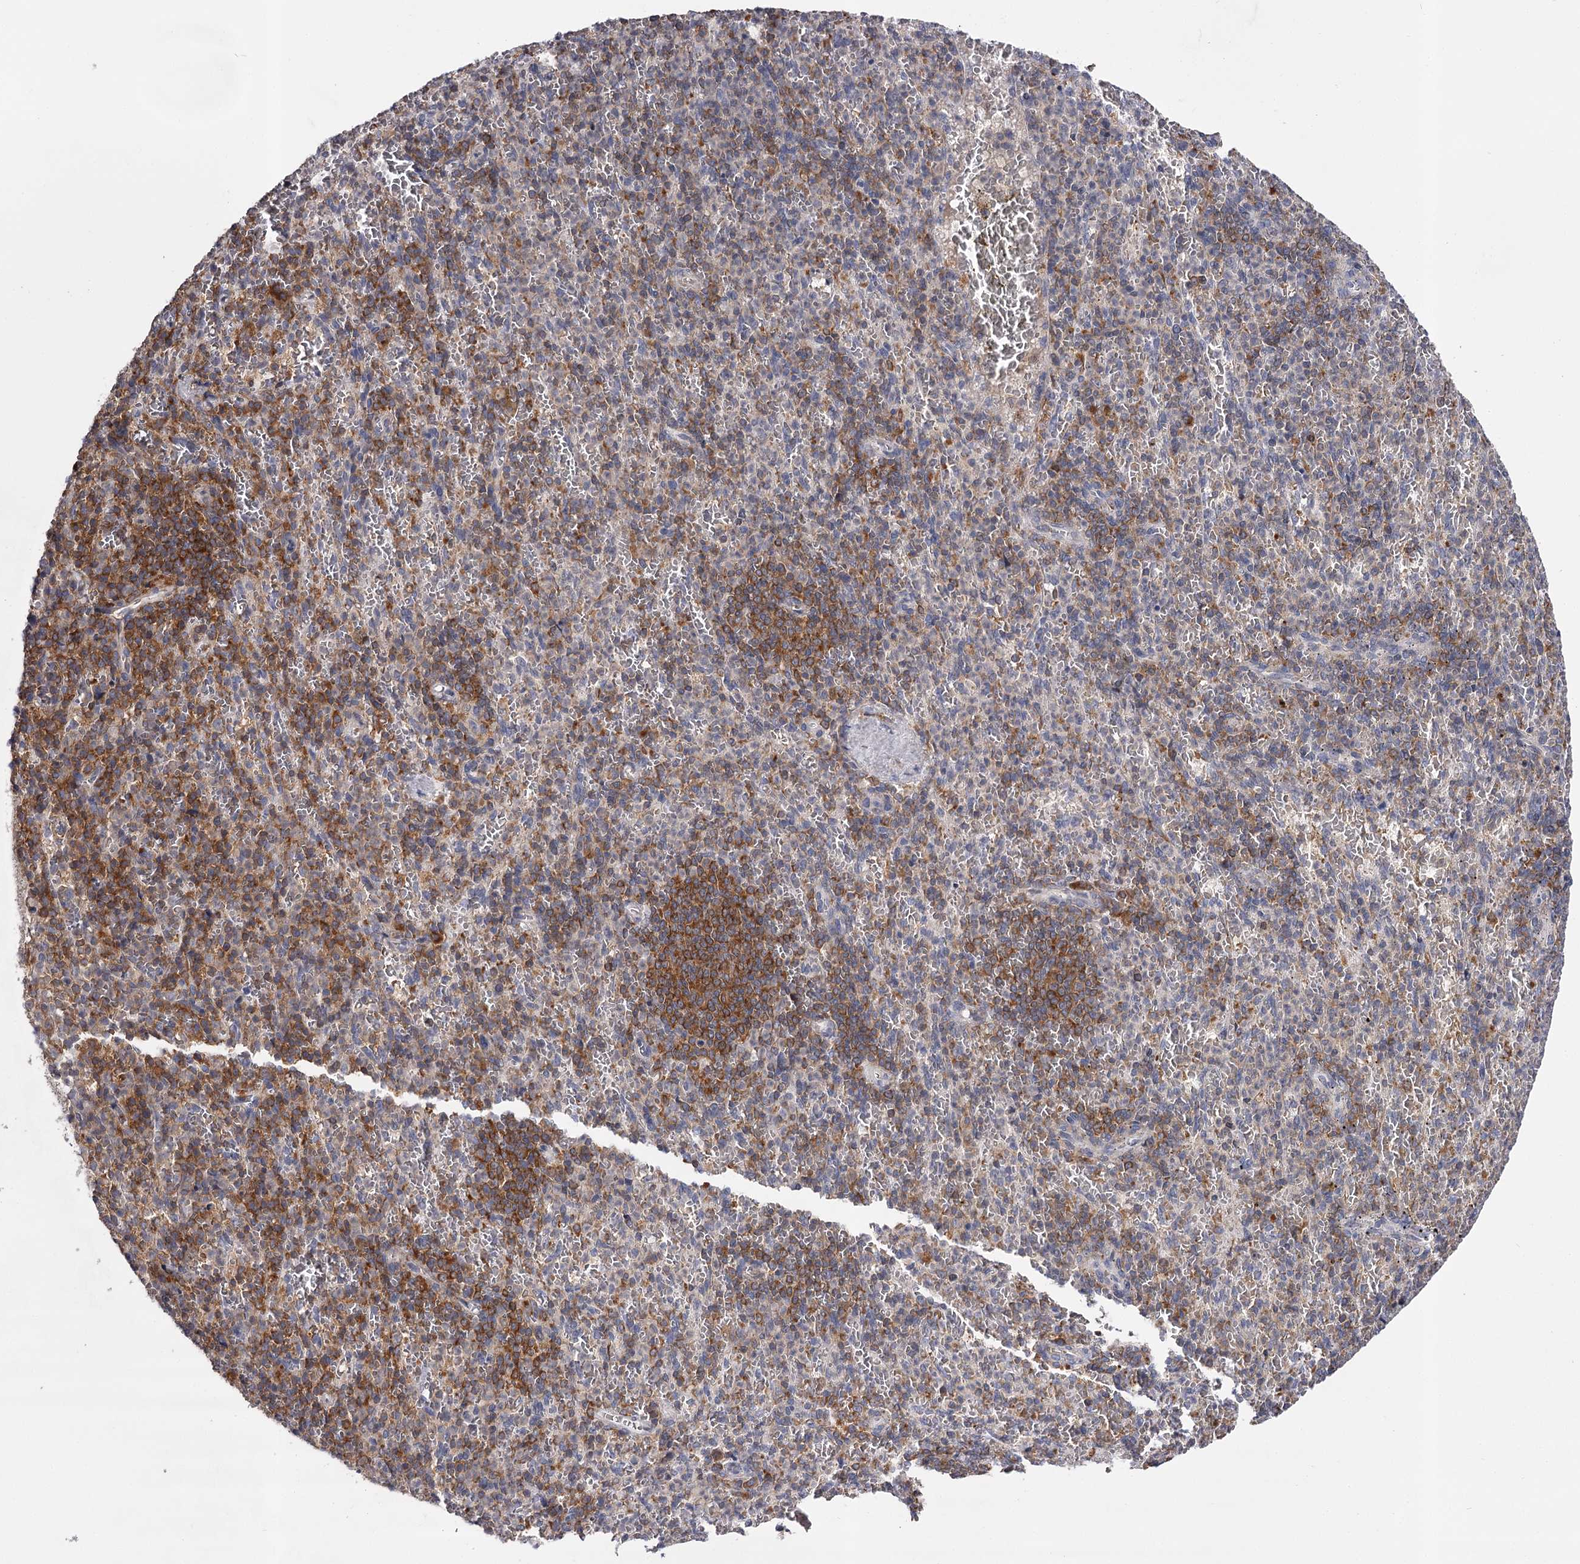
{"staining": {"intensity": "moderate", "quantity": "<25%", "location": "cytoplasmic/membranous"}, "tissue": "spleen", "cell_type": "Cells in red pulp", "image_type": "normal", "snomed": [{"axis": "morphology", "description": "Normal tissue, NOS"}, {"axis": "topography", "description": "Spleen"}], "caption": "The micrograph exhibits a brown stain indicating the presence of a protein in the cytoplasmic/membranous of cells in red pulp in spleen.", "gene": "RASSF6", "patient": {"sex": "female", "age": 74}}